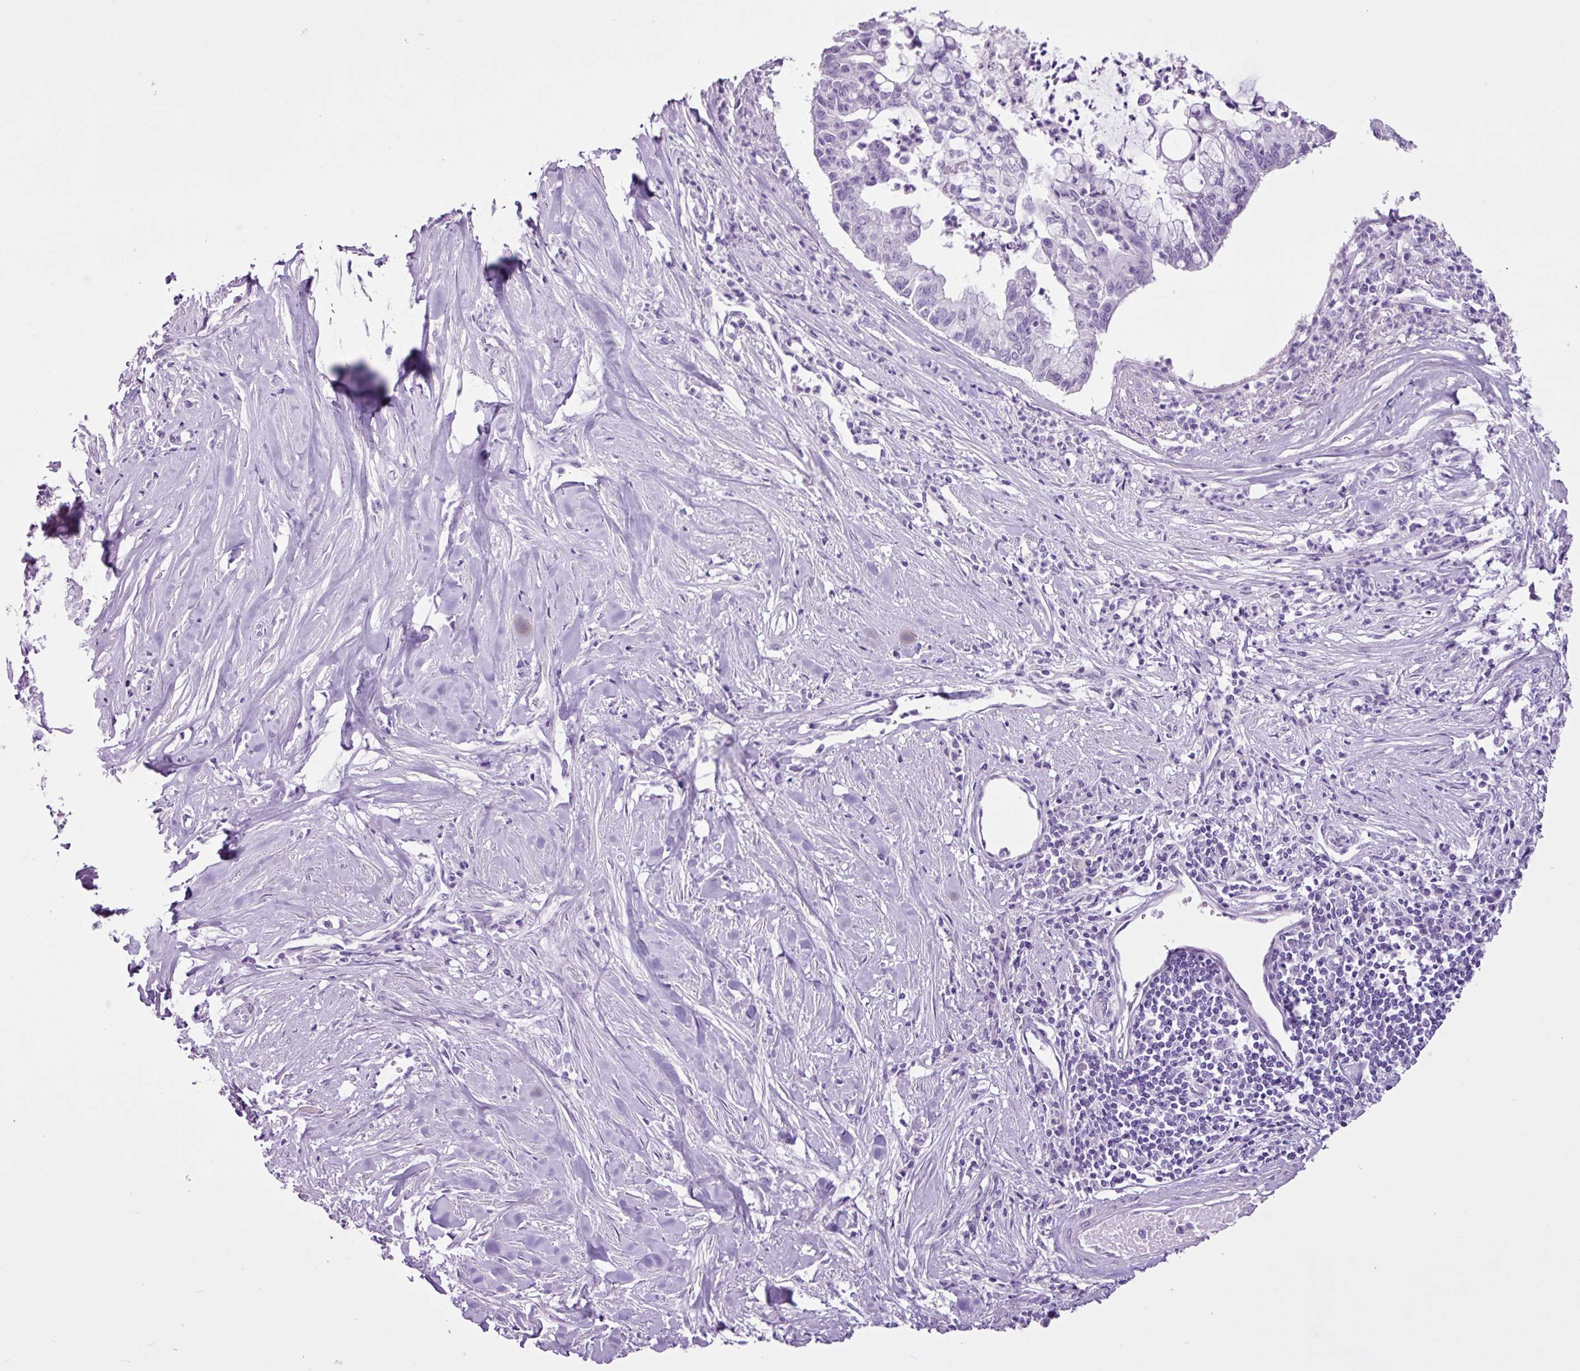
{"staining": {"intensity": "negative", "quantity": "none", "location": "none"}, "tissue": "pancreatic cancer", "cell_type": "Tumor cells", "image_type": "cancer", "snomed": [{"axis": "morphology", "description": "Adenocarcinoma, NOS"}, {"axis": "topography", "description": "Pancreas"}], "caption": "An immunohistochemistry (IHC) image of pancreatic adenocarcinoma is shown. There is no staining in tumor cells of pancreatic adenocarcinoma. The staining is performed using DAB (3,3'-diaminobenzidine) brown chromogen with nuclei counter-stained in using hematoxylin.", "gene": "PGR", "patient": {"sex": "male", "age": 73}}